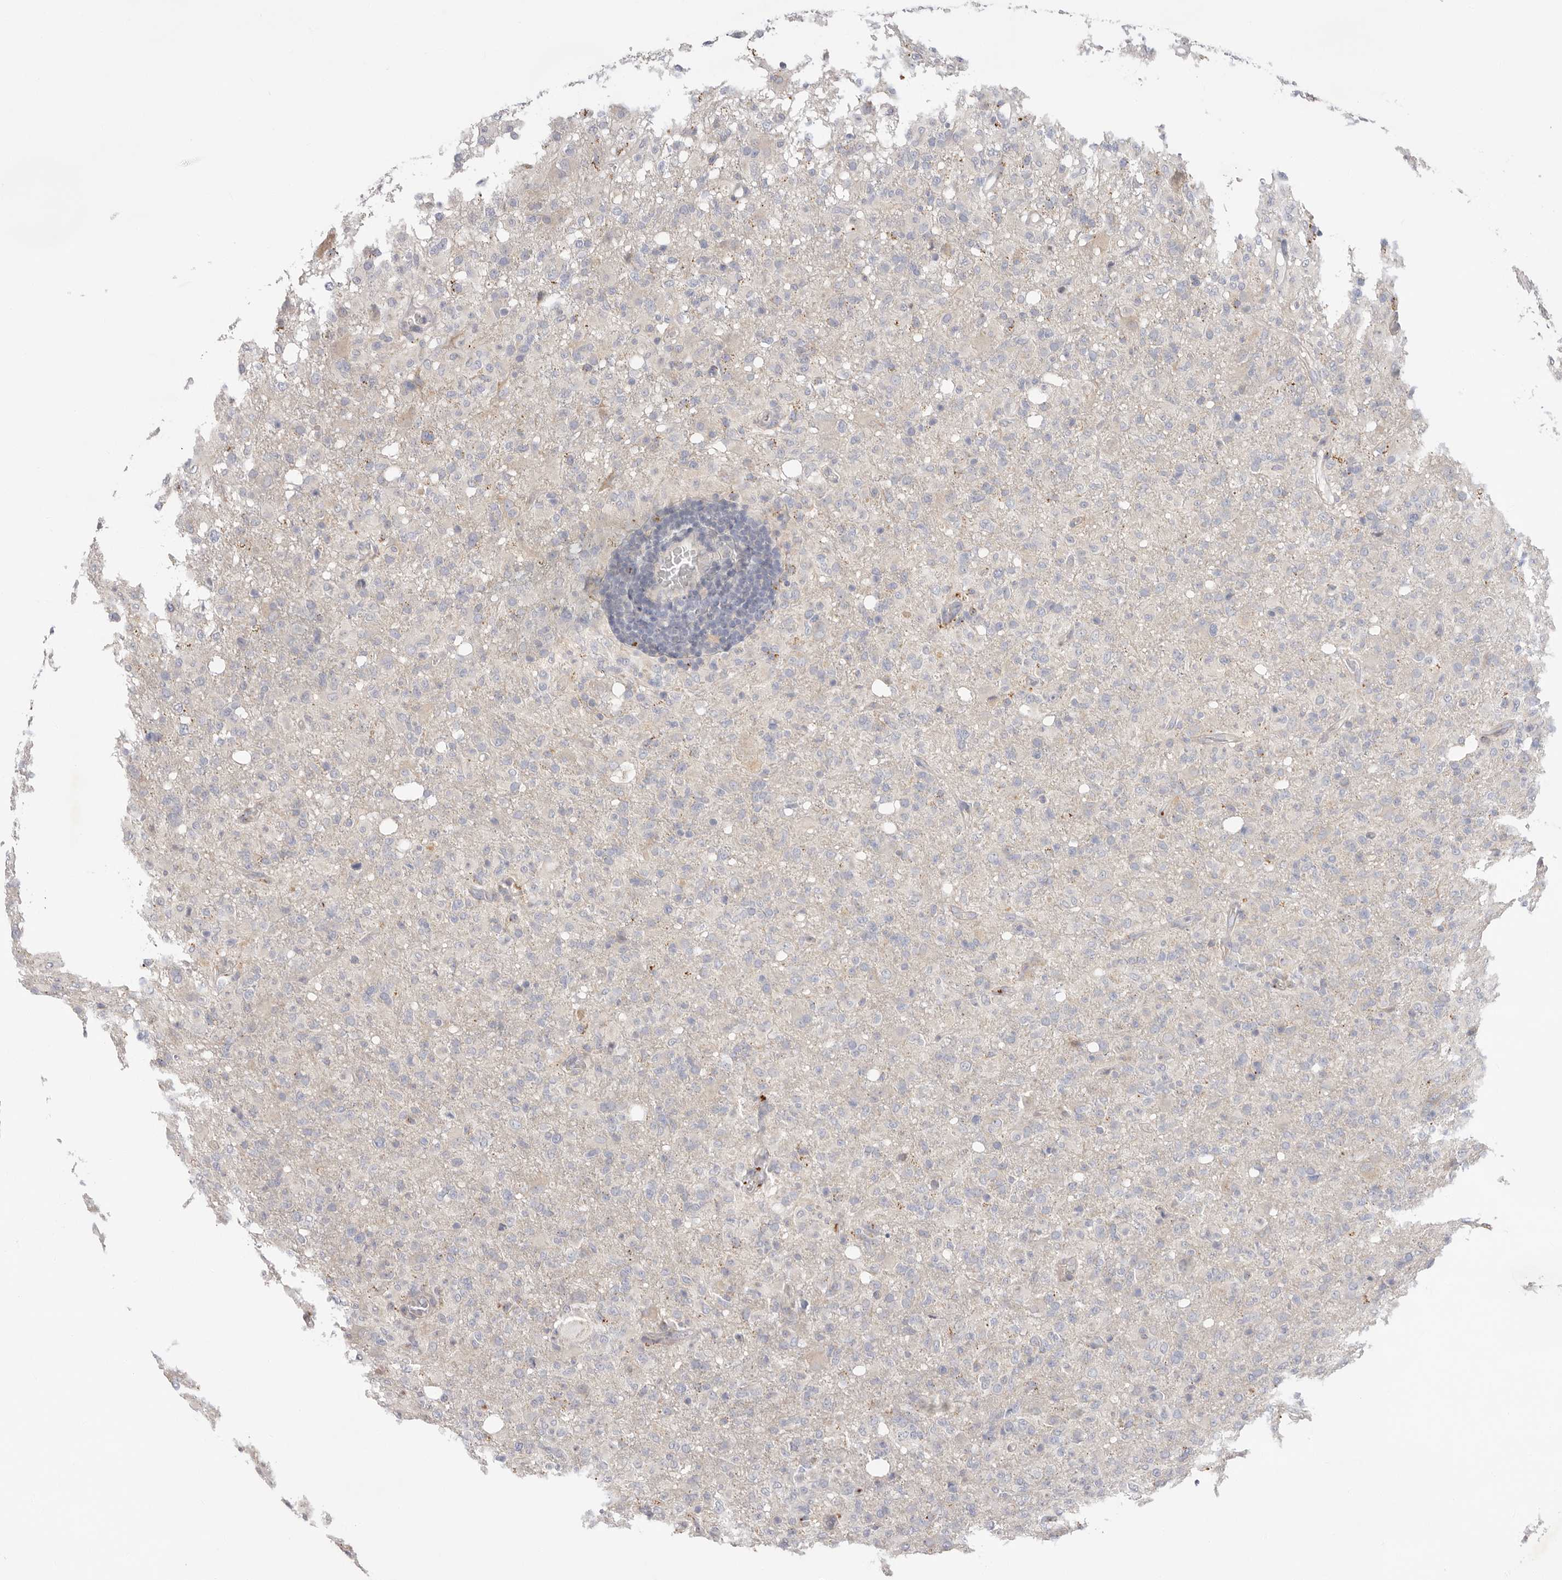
{"staining": {"intensity": "negative", "quantity": "none", "location": "none"}, "tissue": "glioma", "cell_type": "Tumor cells", "image_type": "cancer", "snomed": [{"axis": "morphology", "description": "Glioma, malignant, High grade"}, {"axis": "topography", "description": "Brain"}], "caption": "High magnification brightfield microscopy of malignant glioma (high-grade) stained with DAB (3,3'-diaminobenzidine) (brown) and counterstained with hematoxylin (blue): tumor cells show no significant expression. Nuclei are stained in blue.", "gene": "USH1C", "patient": {"sex": "female", "age": 57}}